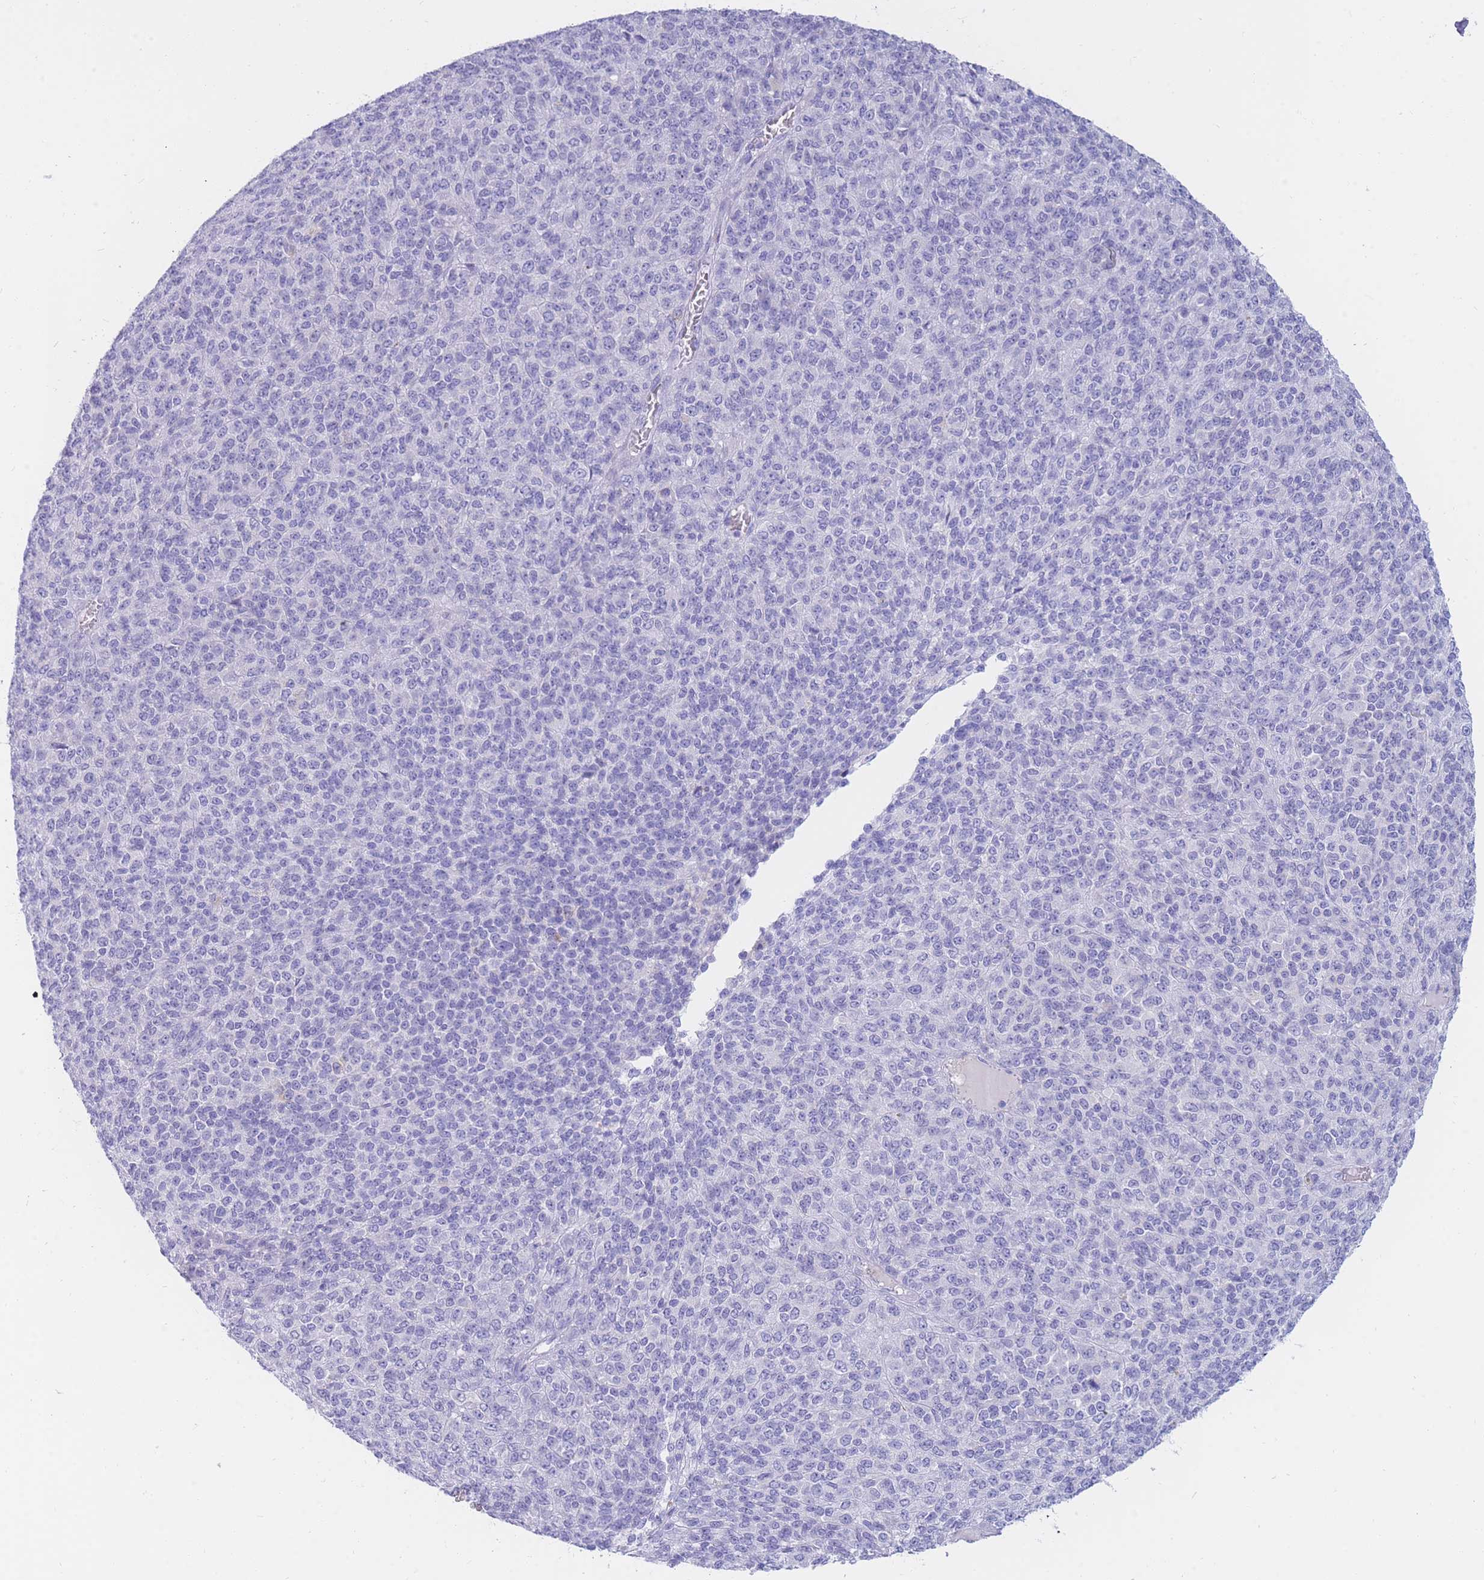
{"staining": {"intensity": "negative", "quantity": "none", "location": "none"}, "tissue": "melanoma", "cell_type": "Tumor cells", "image_type": "cancer", "snomed": [{"axis": "morphology", "description": "Malignant melanoma, Metastatic site"}, {"axis": "topography", "description": "Brain"}], "caption": "Malignant melanoma (metastatic site) was stained to show a protein in brown. There is no significant expression in tumor cells.", "gene": "NKX1-2", "patient": {"sex": "female", "age": 56}}